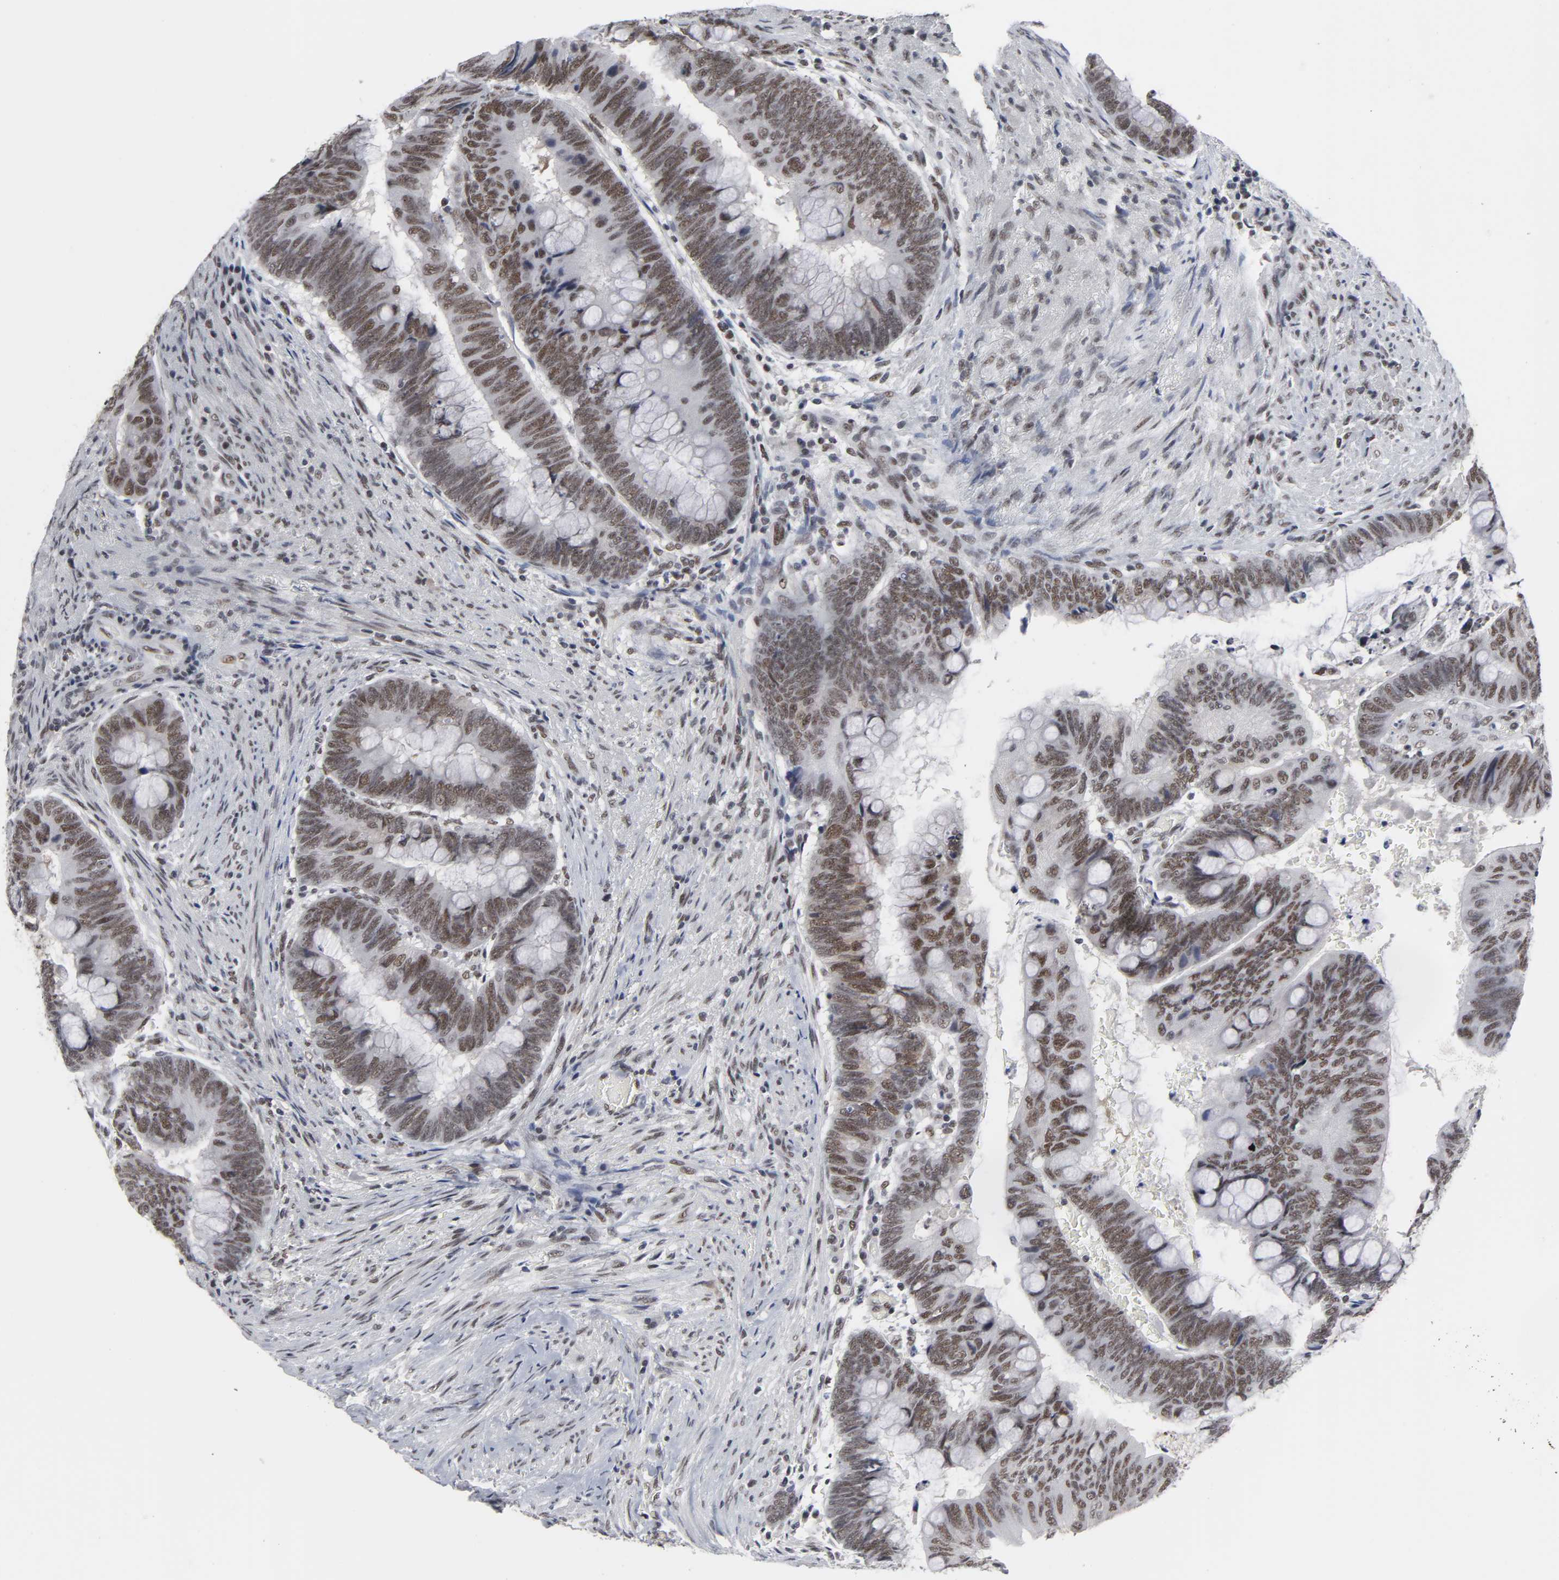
{"staining": {"intensity": "strong", "quantity": ">75%", "location": "nuclear"}, "tissue": "colorectal cancer", "cell_type": "Tumor cells", "image_type": "cancer", "snomed": [{"axis": "morphology", "description": "Normal tissue, NOS"}, {"axis": "morphology", "description": "Adenocarcinoma, NOS"}, {"axis": "topography", "description": "Rectum"}], "caption": "The micrograph reveals immunohistochemical staining of adenocarcinoma (colorectal). There is strong nuclear staining is identified in about >75% of tumor cells.", "gene": "TRIM33", "patient": {"sex": "male", "age": 92}}